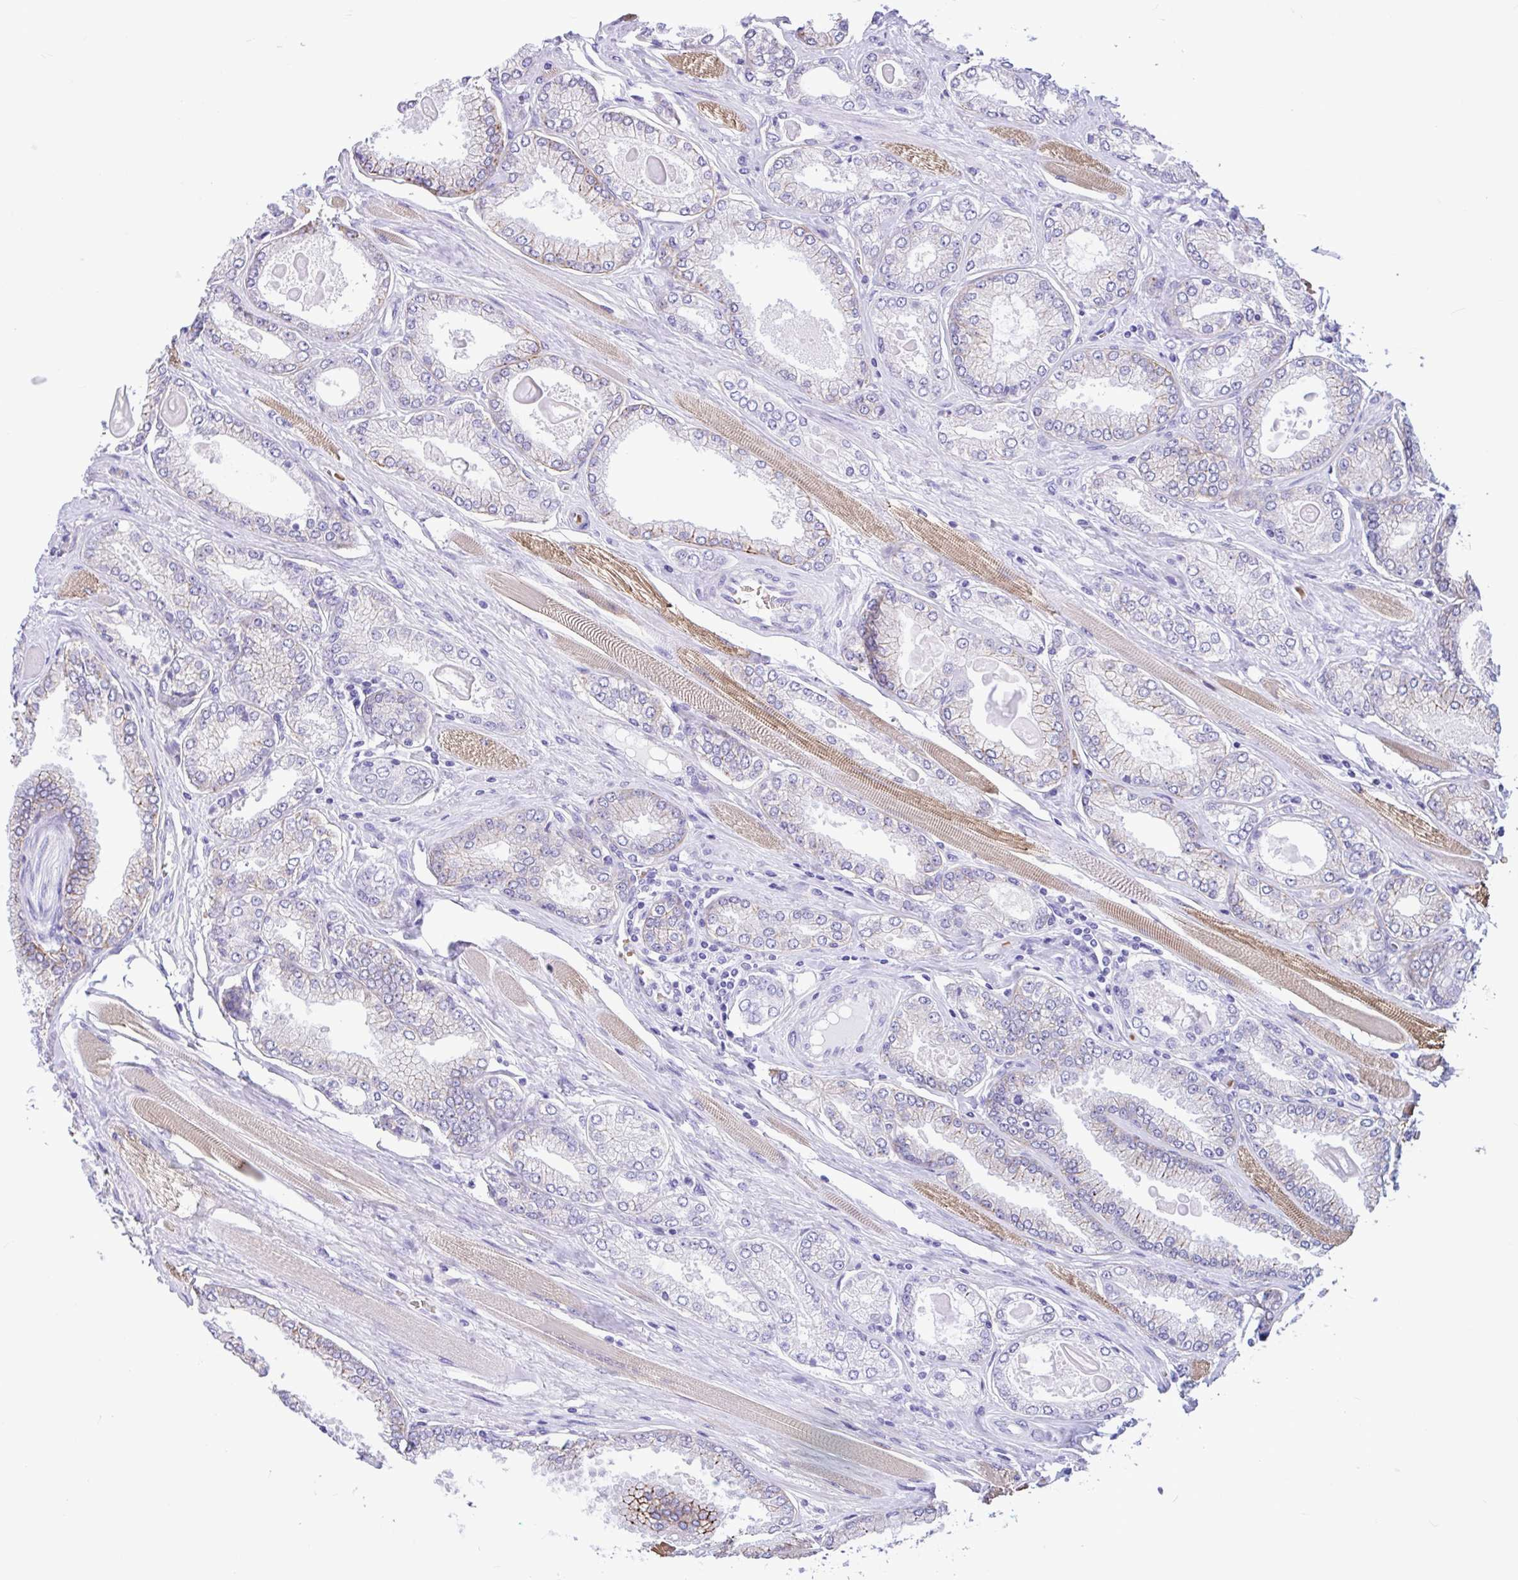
{"staining": {"intensity": "negative", "quantity": "none", "location": "none"}, "tissue": "prostate cancer", "cell_type": "Tumor cells", "image_type": "cancer", "snomed": [{"axis": "morphology", "description": "Adenocarcinoma, High grade"}, {"axis": "topography", "description": "Prostate"}], "caption": "Immunohistochemical staining of human prostate high-grade adenocarcinoma shows no significant expression in tumor cells. (DAB (3,3'-diaminobenzidine) IHC, high magnification).", "gene": "TMEM79", "patient": {"sex": "male", "age": 68}}